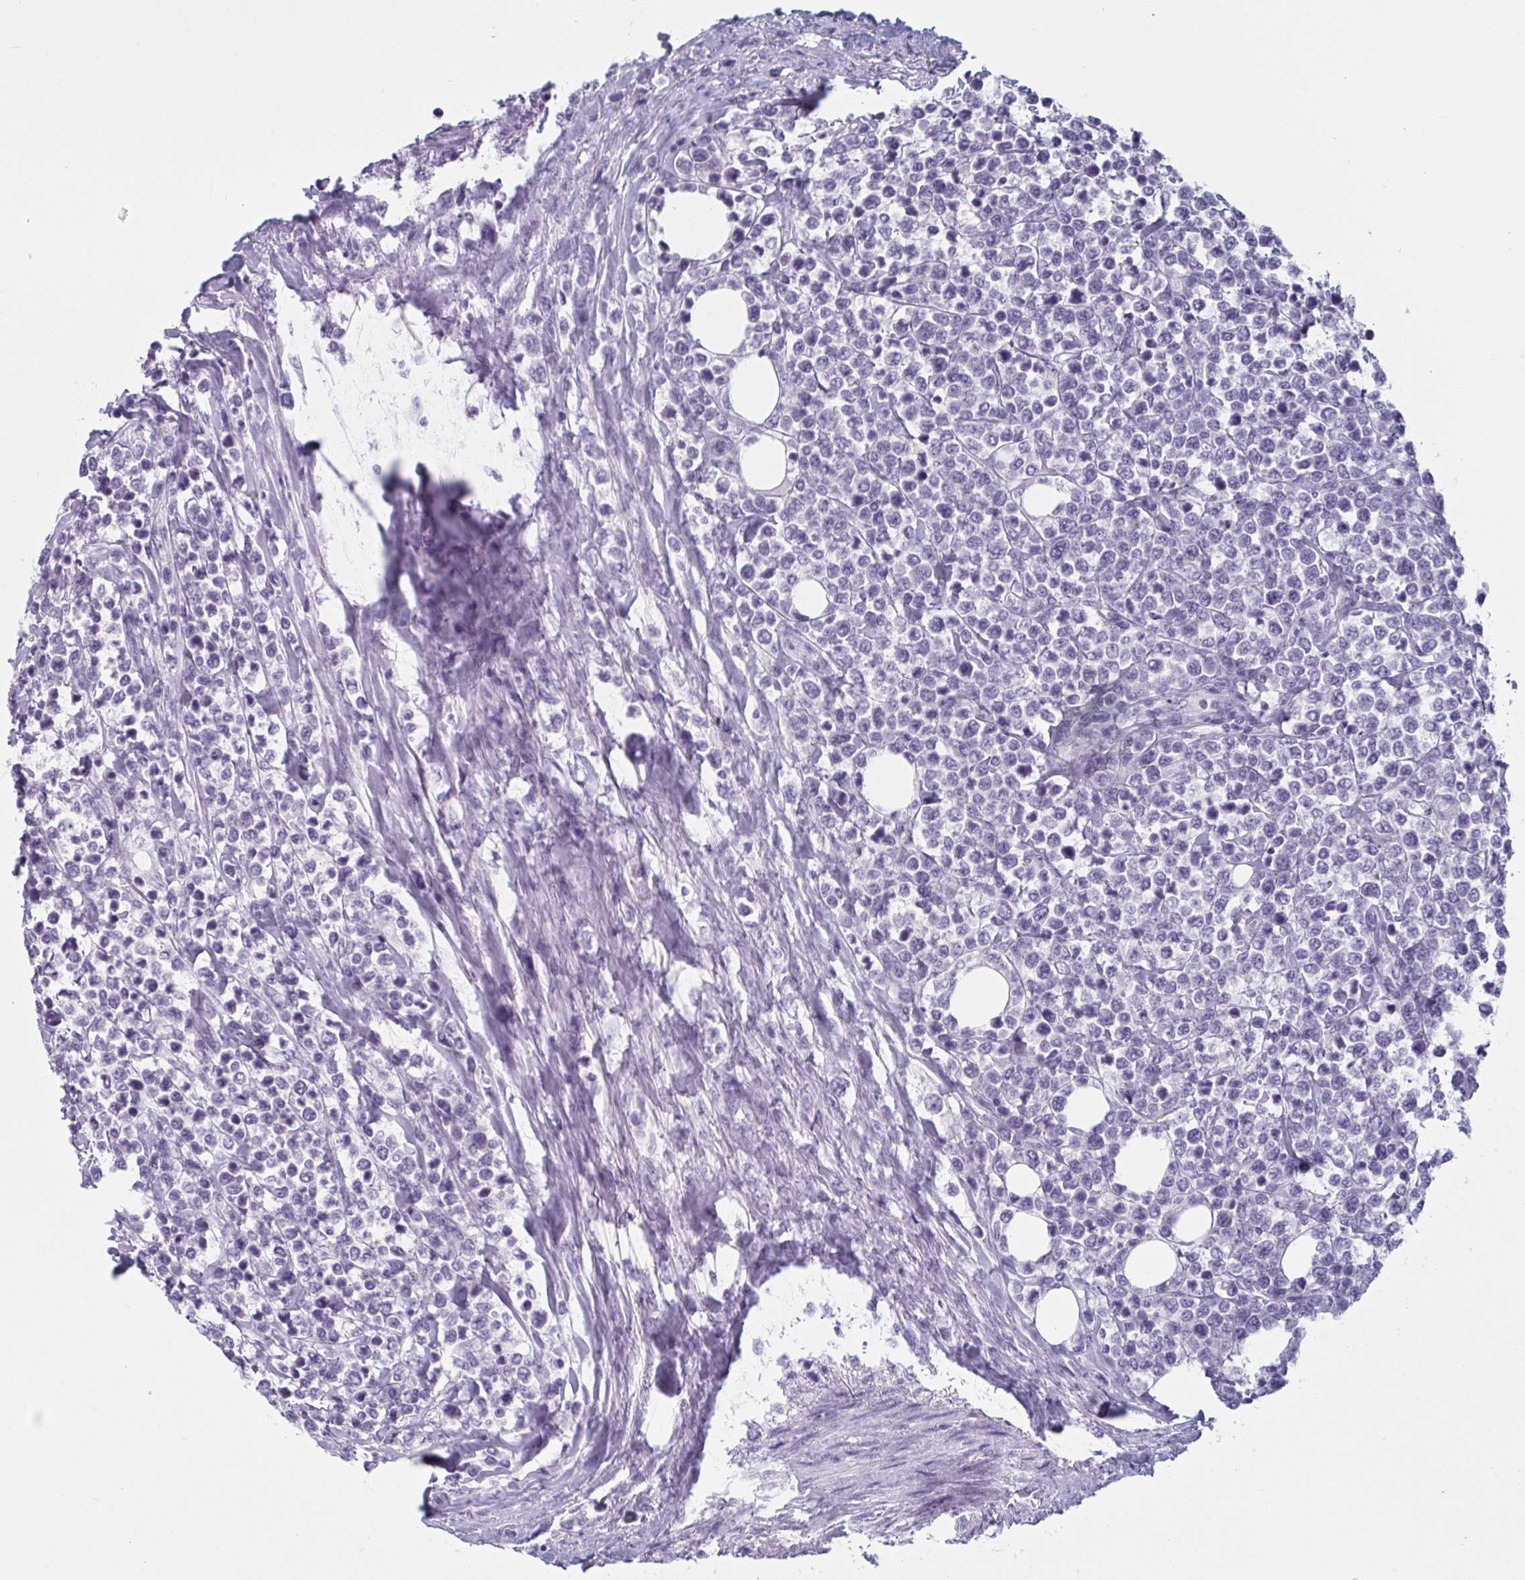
{"staining": {"intensity": "negative", "quantity": "none", "location": "none"}, "tissue": "lymphoma", "cell_type": "Tumor cells", "image_type": "cancer", "snomed": [{"axis": "morphology", "description": "Malignant lymphoma, non-Hodgkin's type, High grade"}, {"axis": "topography", "description": "Soft tissue"}], "caption": "The histopathology image displays no staining of tumor cells in high-grade malignant lymphoma, non-Hodgkin's type.", "gene": "NDUFC2", "patient": {"sex": "female", "age": 56}}